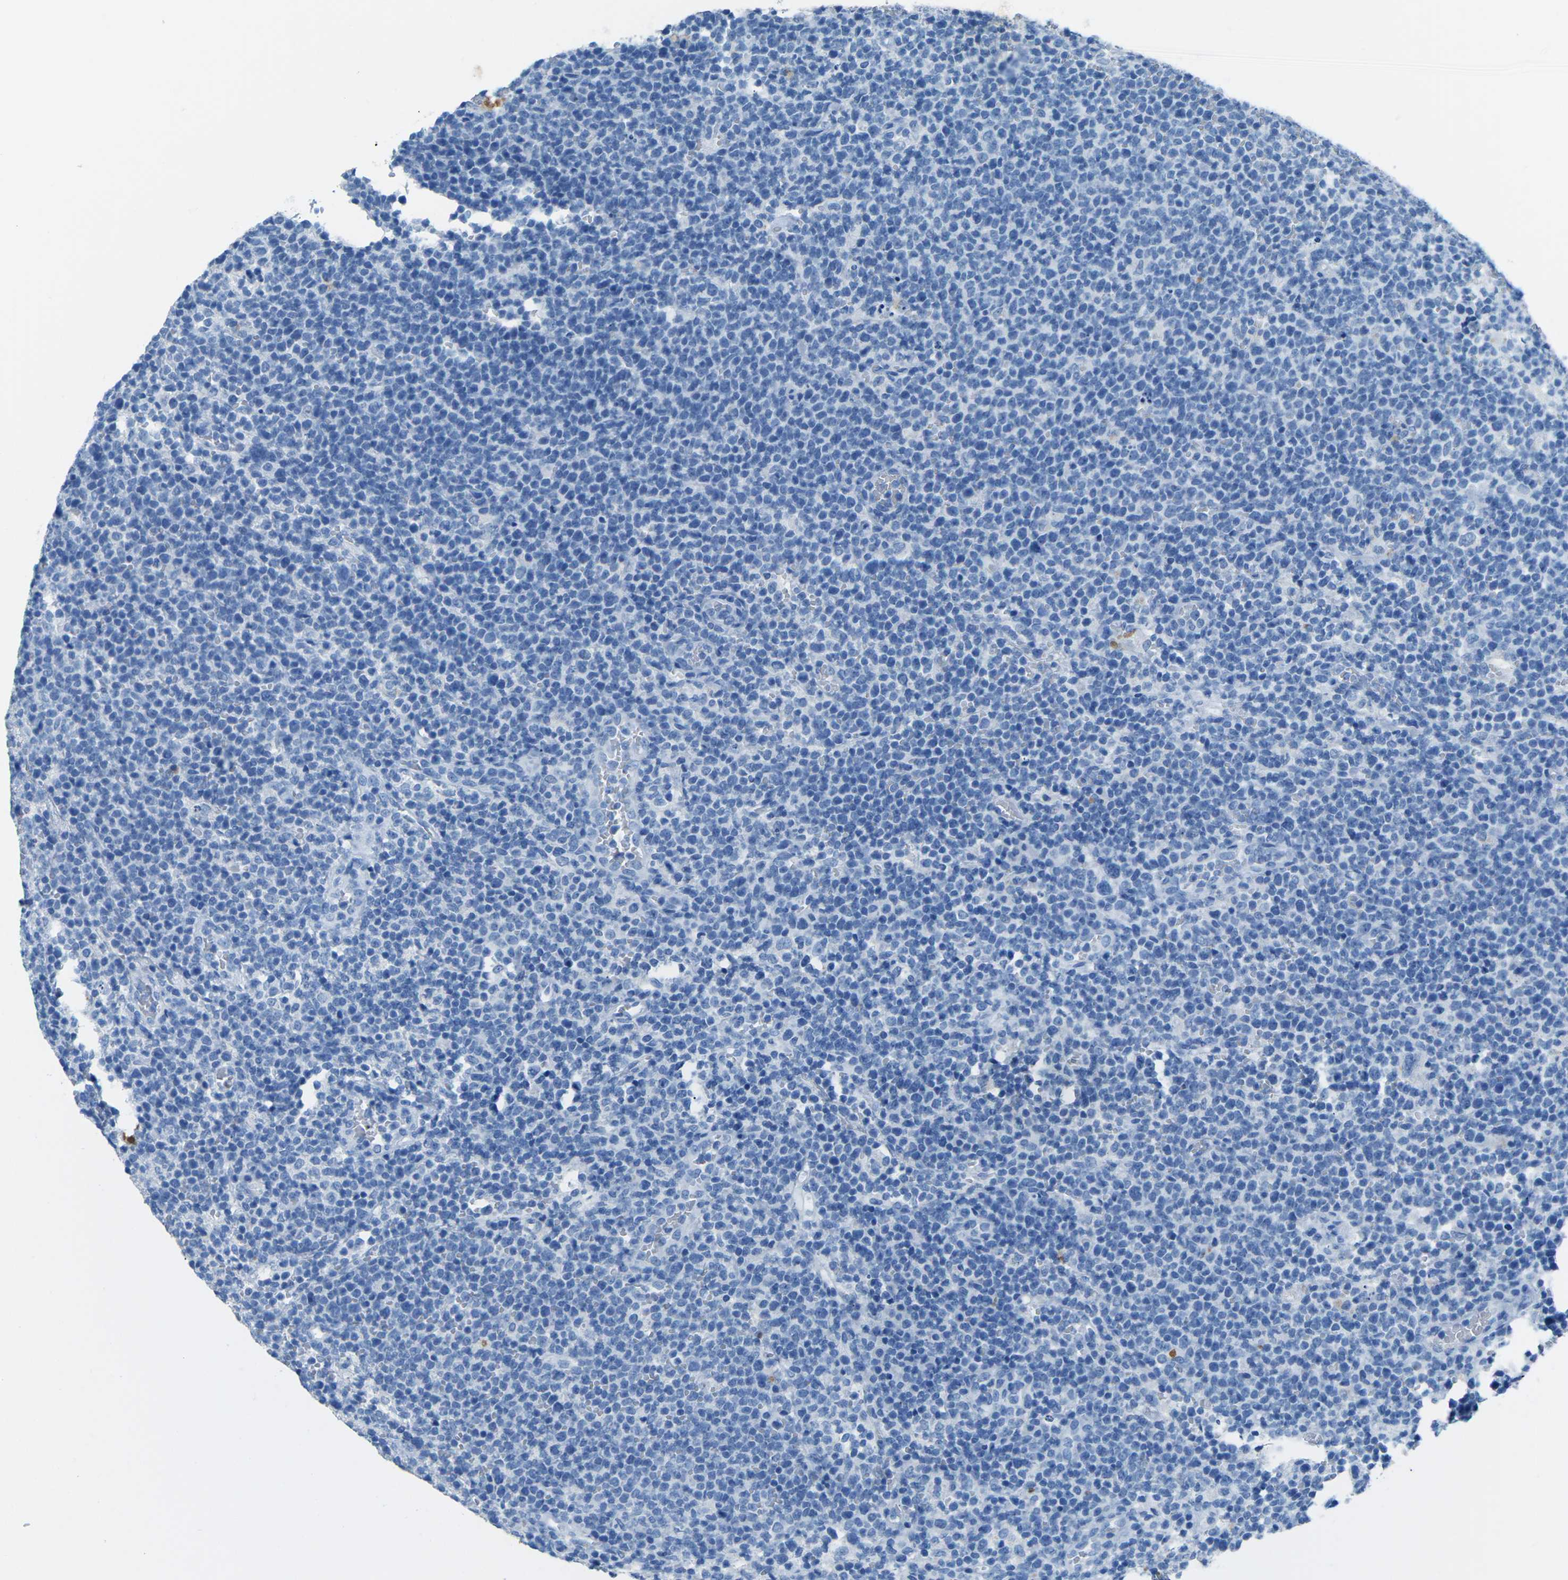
{"staining": {"intensity": "negative", "quantity": "none", "location": "none"}, "tissue": "lymphoma", "cell_type": "Tumor cells", "image_type": "cancer", "snomed": [{"axis": "morphology", "description": "Malignant lymphoma, non-Hodgkin's type, High grade"}, {"axis": "topography", "description": "Lymph node"}], "caption": "Photomicrograph shows no protein expression in tumor cells of lymphoma tissue. (Brightfield microscopy of DAB (3,3'-diaminobenzidine) immunohistochemistry at high magnification).", "gene": "MYH8", "patient": {"sex": "male", "age": 61}}